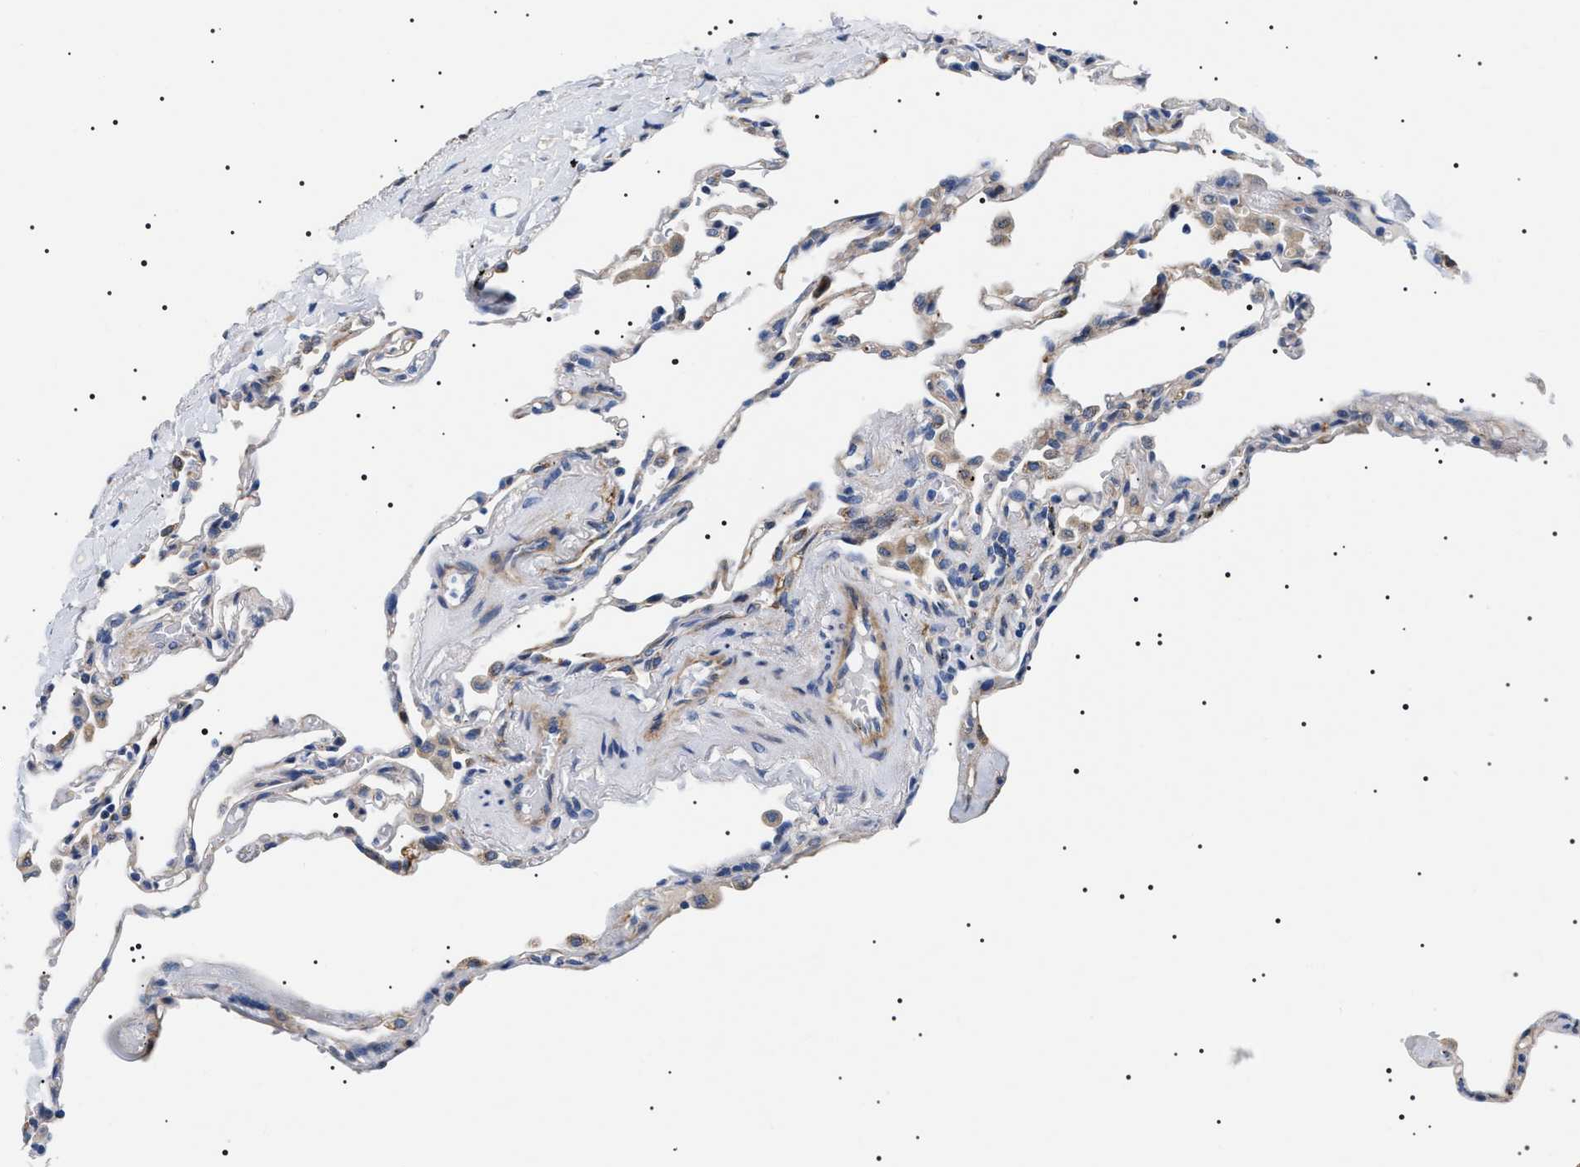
{"staining": {"intensity": "negative", "quantity": "none", "location": "none"}, "tissue": "lung", "cell_type": "Alveolar cells", "image_type": "normal", "snomed": [{"axis": "morphology", "description": "Normal tissue, NOS"}, {"axis": "topography", "description": "Lung"}], "caption": "Image shows no protein staining in alveolar cells of benign lung.", "gene": "TMEM222", "patient": {"sex": "male", "age": 59}}